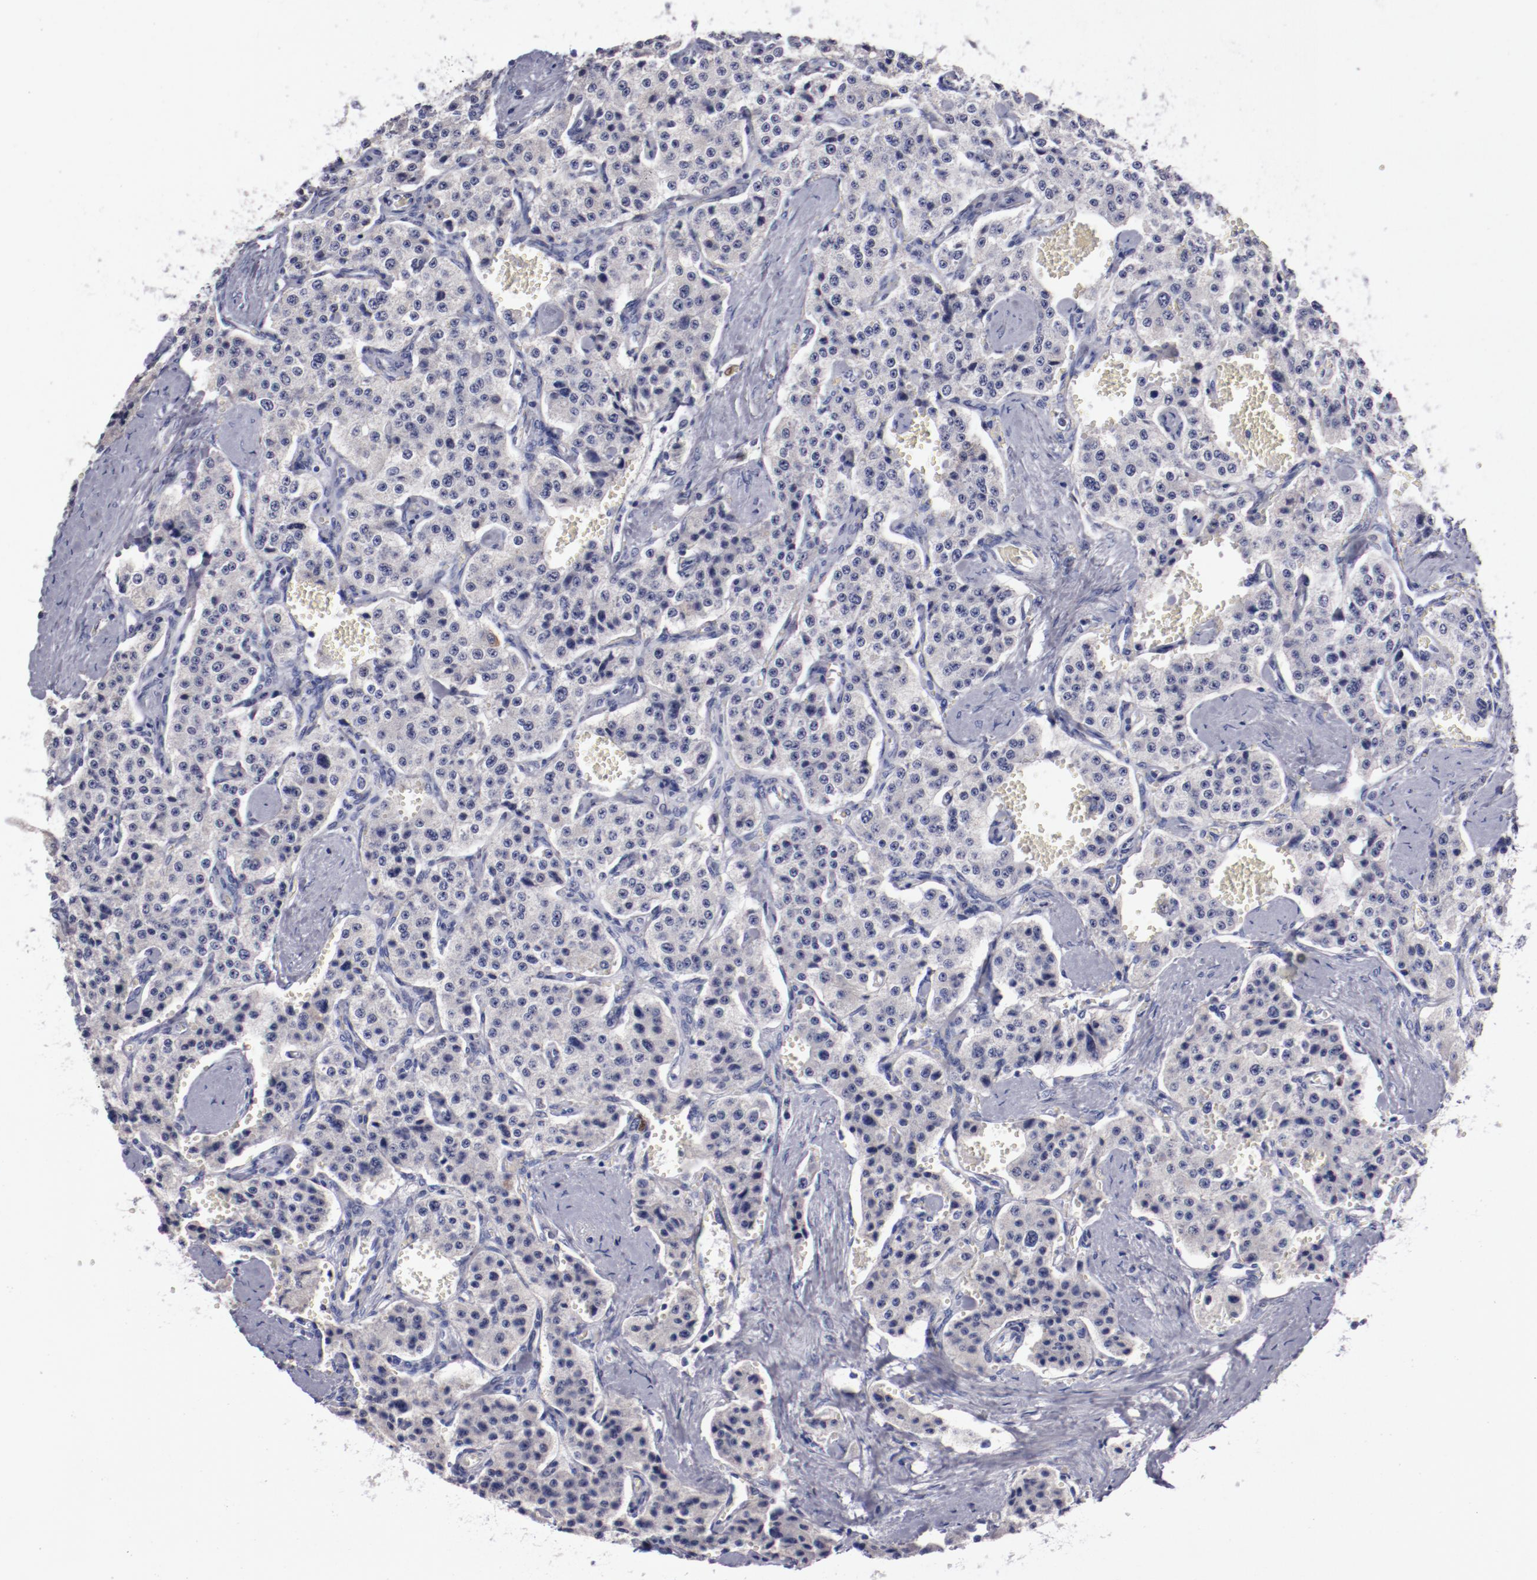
{"staining": {"intensity": "negative", "quantity": "none", "location": "none"}, "tissue": "carcinoid", "cell_type": "Tumor cells", "image_type": "cancer", "snomed": [{"axis": "morphology", "description": "Carcinoid, malignant, NOS"}, {"axis": "topography", "description": "Small intestine"}], "caption": "A histopathology image of carcinoid stained for a protein shows no brown staining in tumor cells.", "gene": "IRF8", "patient": {"sex": "male", "age": 52}}